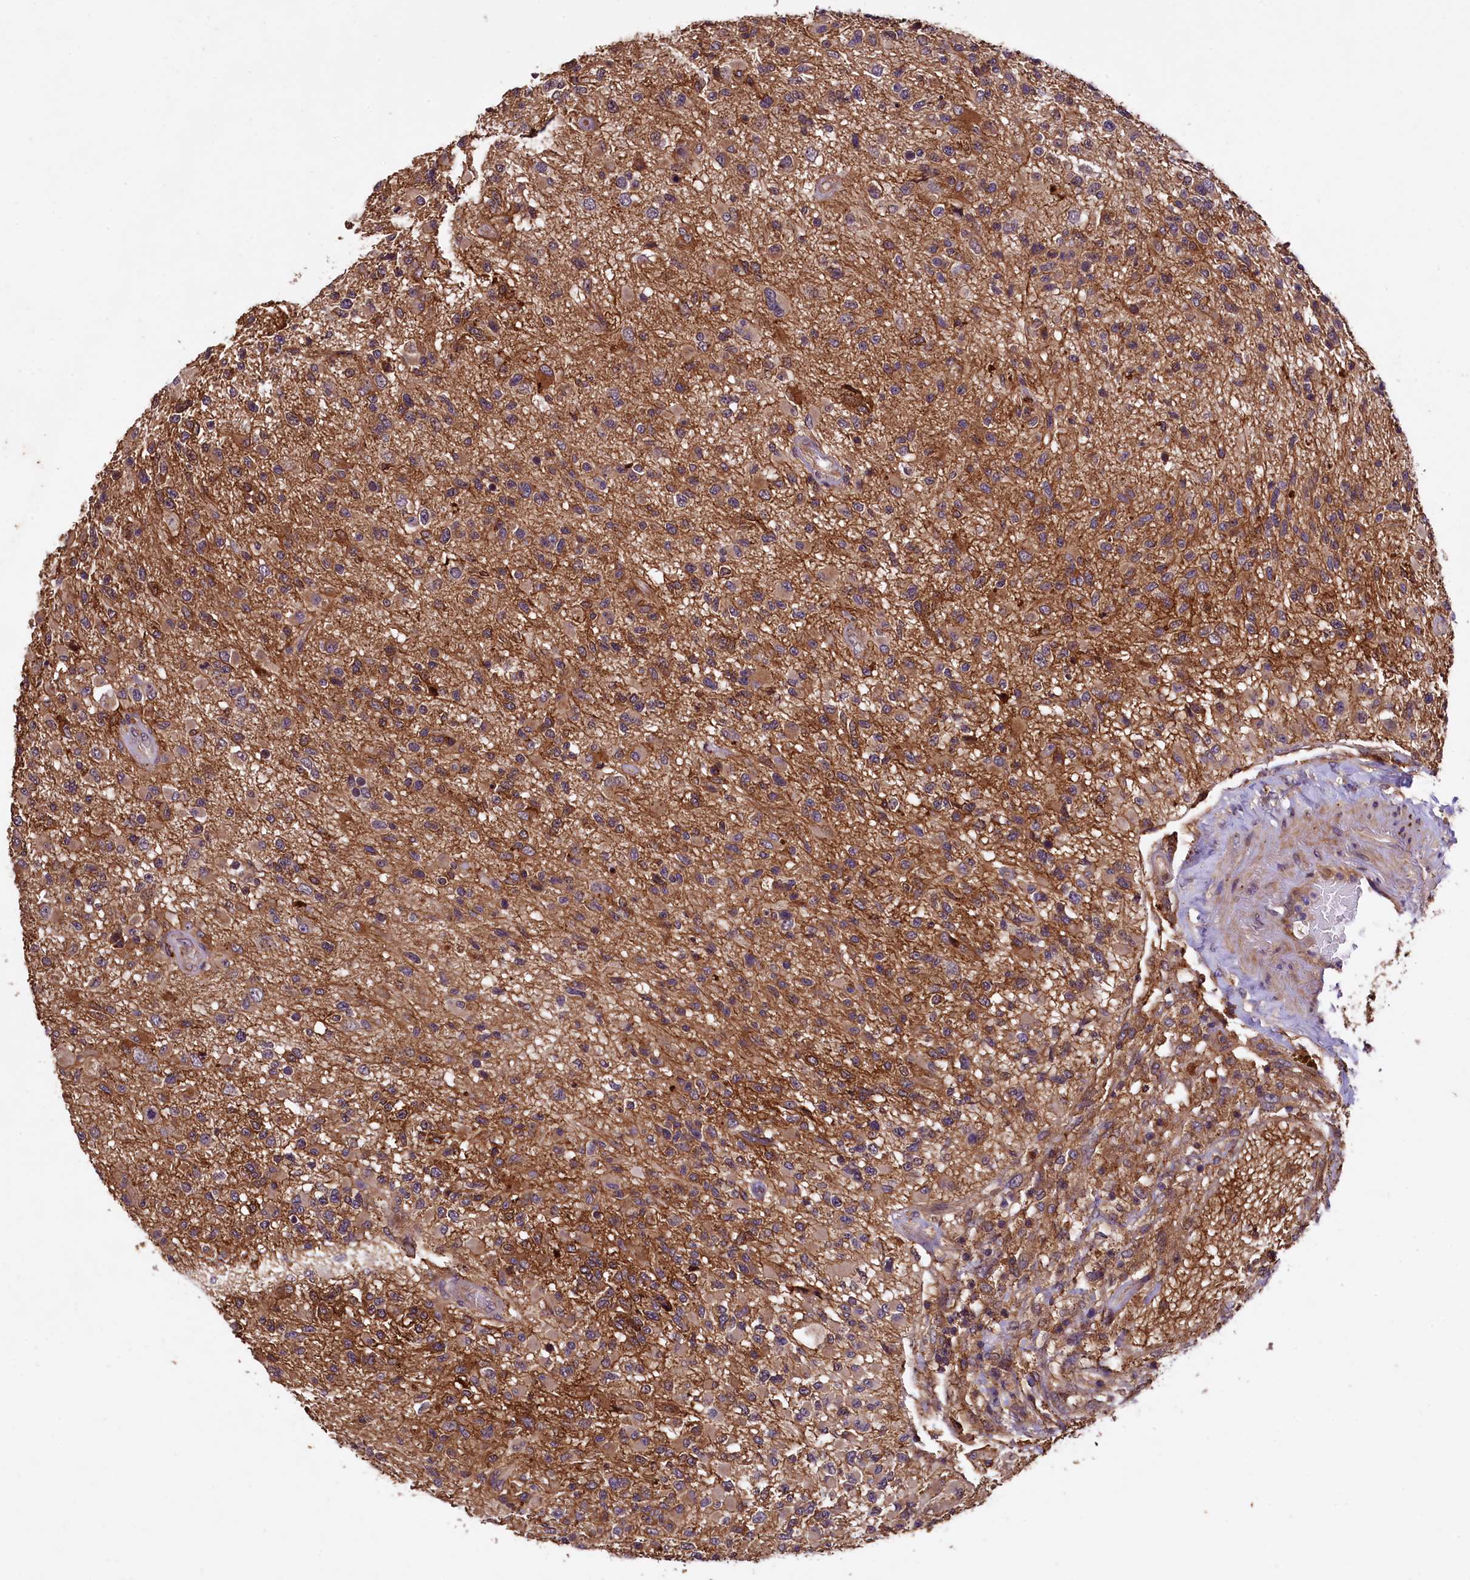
{"staining": {"intensity": "moderate", "quantity": ">75%", "location": "cytoplasmic/membranous"}, "tissue": "glioma", "cell_type": "Tumor cells", "image_type": "cancer", "snomed": [{"axis": "morphology", "description": "Glioma, malignant, High grade"}, {"axis": "morphology", "description": "Glioblastoma, NOS"}, {"axis": "topography", "description": "Brain"}], "caption": "Immunohistochemistry histopathology image of glioma stained for a protein (brown), which exhibits medium levels of moderate cytoplasmic/membranous positivity in about >75% of tumor cells.", "gene": "PLXNB1", "patient": {"sex": "male", "age": 60}}